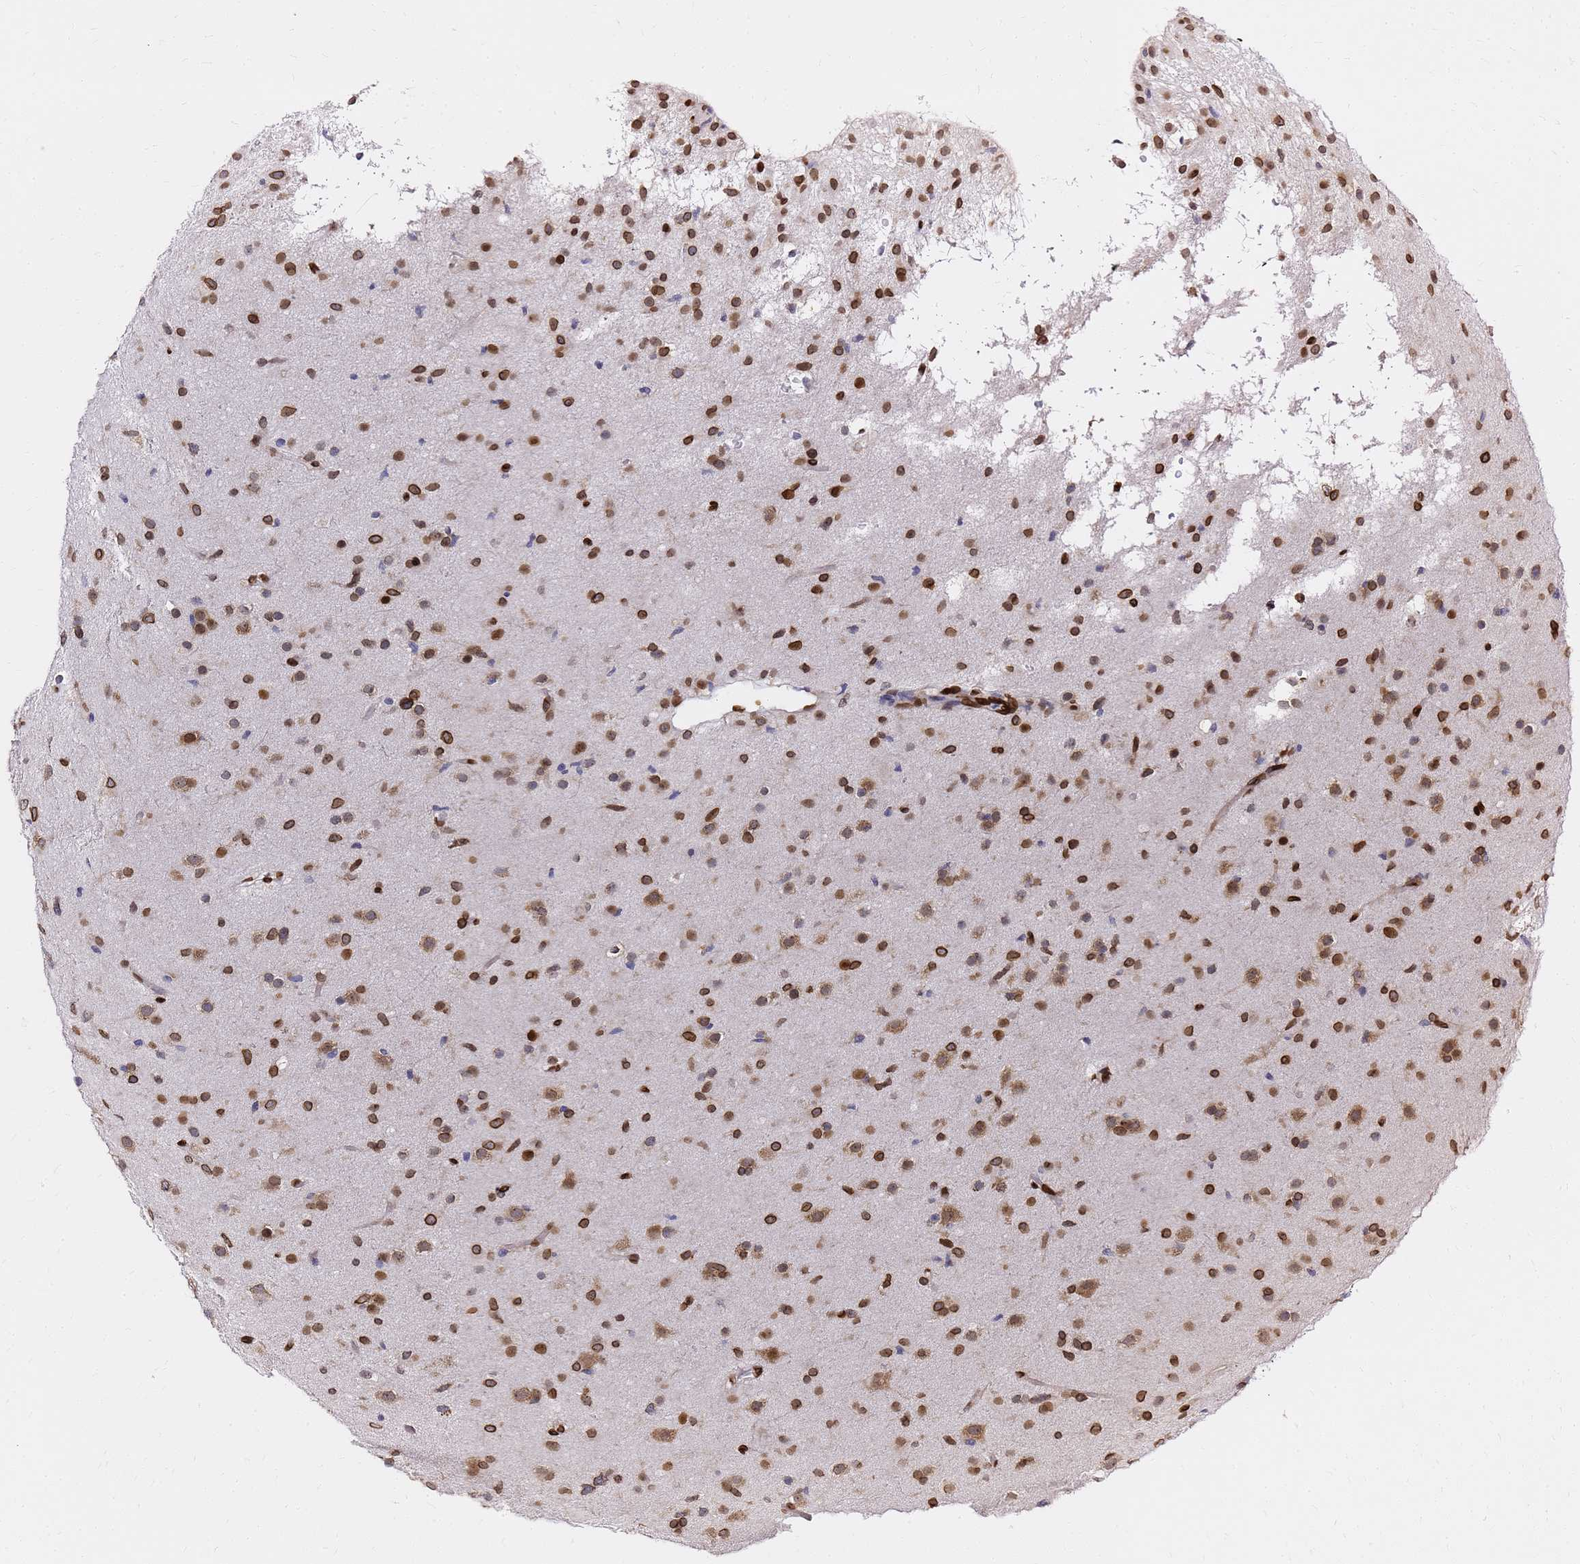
{"staining": {"intensity": "moderate", "quantity": ">75%", "location": "nuclear"}, "tissue": "glioma", "cell_type": "Tumor cells", "image_type": "cancer", "snomed": [{"axis": "morphology", "description": "Glioma, malignant, Low grade"}, {"axis": "topography", "description": "Brain"}], "caption": "Human glioma stained with a brown dye displays moderate nuclear positive expression in about >75% of tumor cells.", "gene": "C6orf141", "patient": {"sex": "male", "age": 65}}